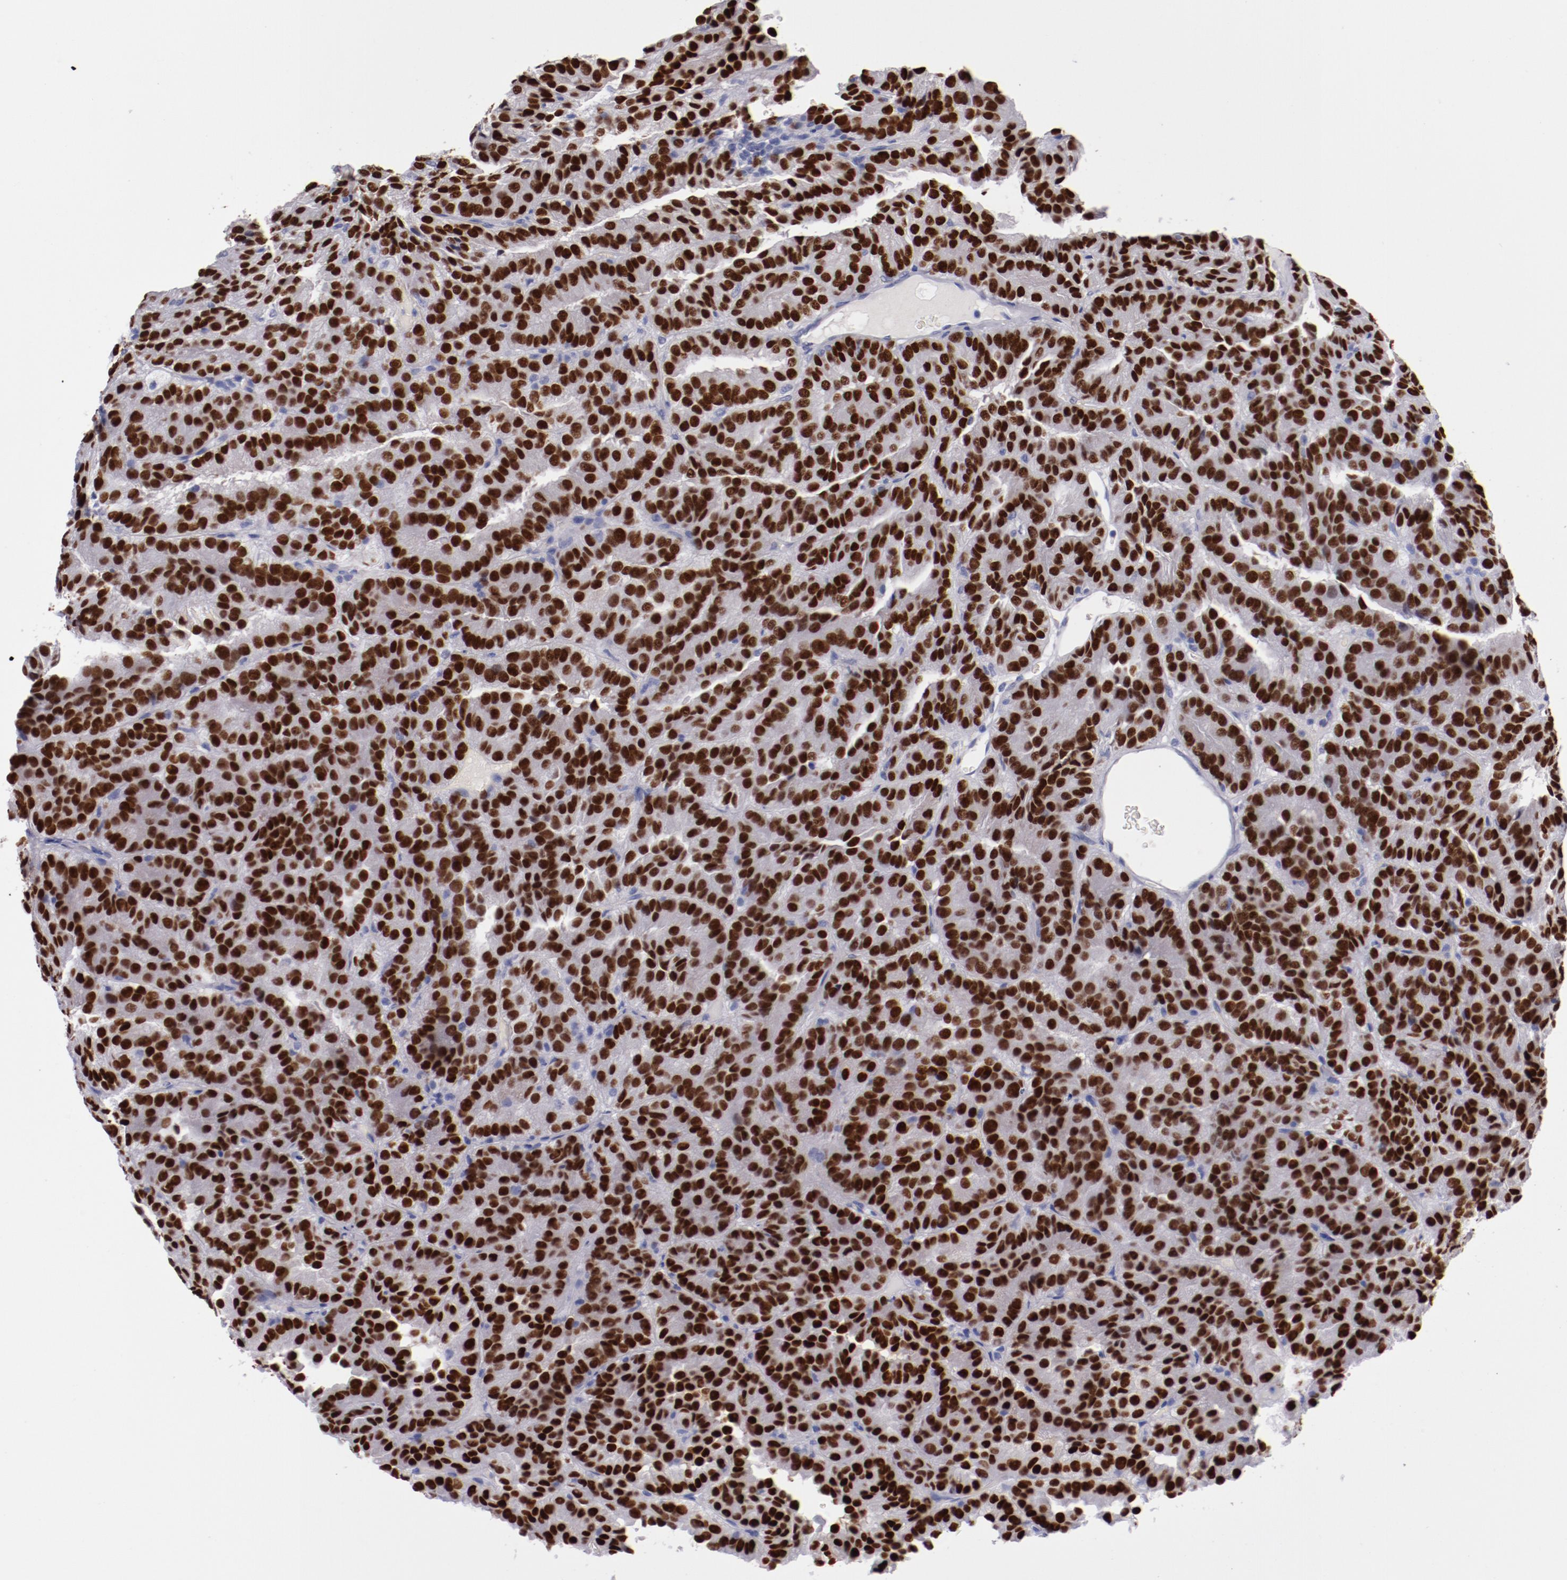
{"staining": {"intensity": "strong", "quantity": ">75%", "location": "nuclear"}, "tissue": "renal cancer", "cell_type": "Tumor cells", "image_type": "cancer", "snomed": [{"axis": "morphology", "description": "Adenocarcinoma, NOS"}, {"axis": "topography", "description": "Kidney"}], "caption": "An image of human renal cancer stained for a protein displays strong nuclear brown staining in tumor cells. (DAB (3,3'-diaminobenzidine) IHC, brown staining for protein, blue staining for nuclei).", "gene": "HNF1B", "patient": {"sex": "male", "age": 46}}